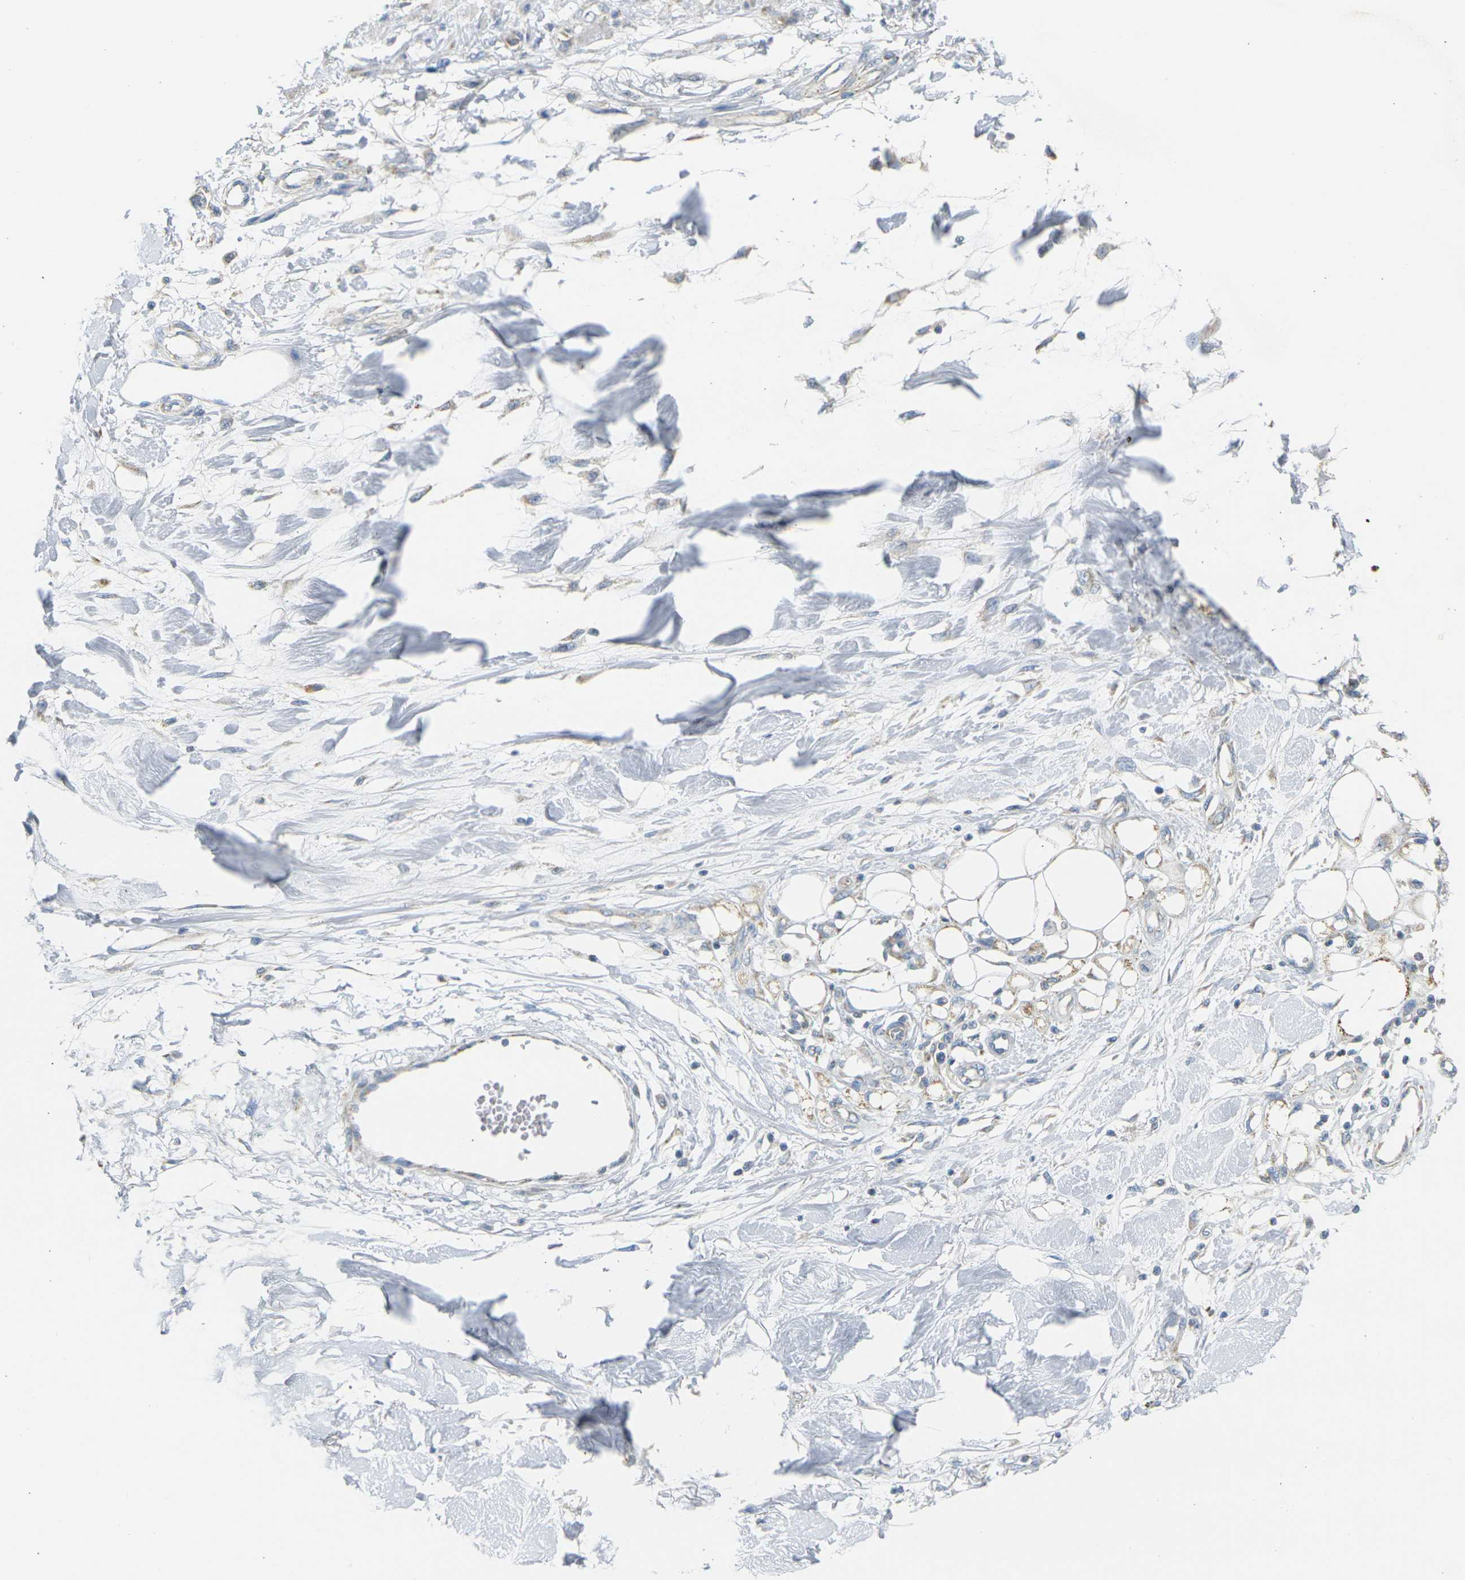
{"staining": {"intensity": "negative", "quantity": "none", "location": "none"}, "tissue": "adipose tissue", "cell_type": "Adipocytes", "image_type": "normal", "snomed": [{"axis": "morphology", "description": "Normal tissue, NOS"}, {"axis": "morphology", "description": "Squamous cell carcinoma, NOS"}, {"axis": "topography", "description": "Skin"}, {"axis": "topography", "description": "Peripheral nerve tissue"}], "caption": "The photomicrograph exhibits no staining of adipocytes in normal adipose tissue.", "gene": "PARD6B", "patient": {"sex": "male", "age": 83}}